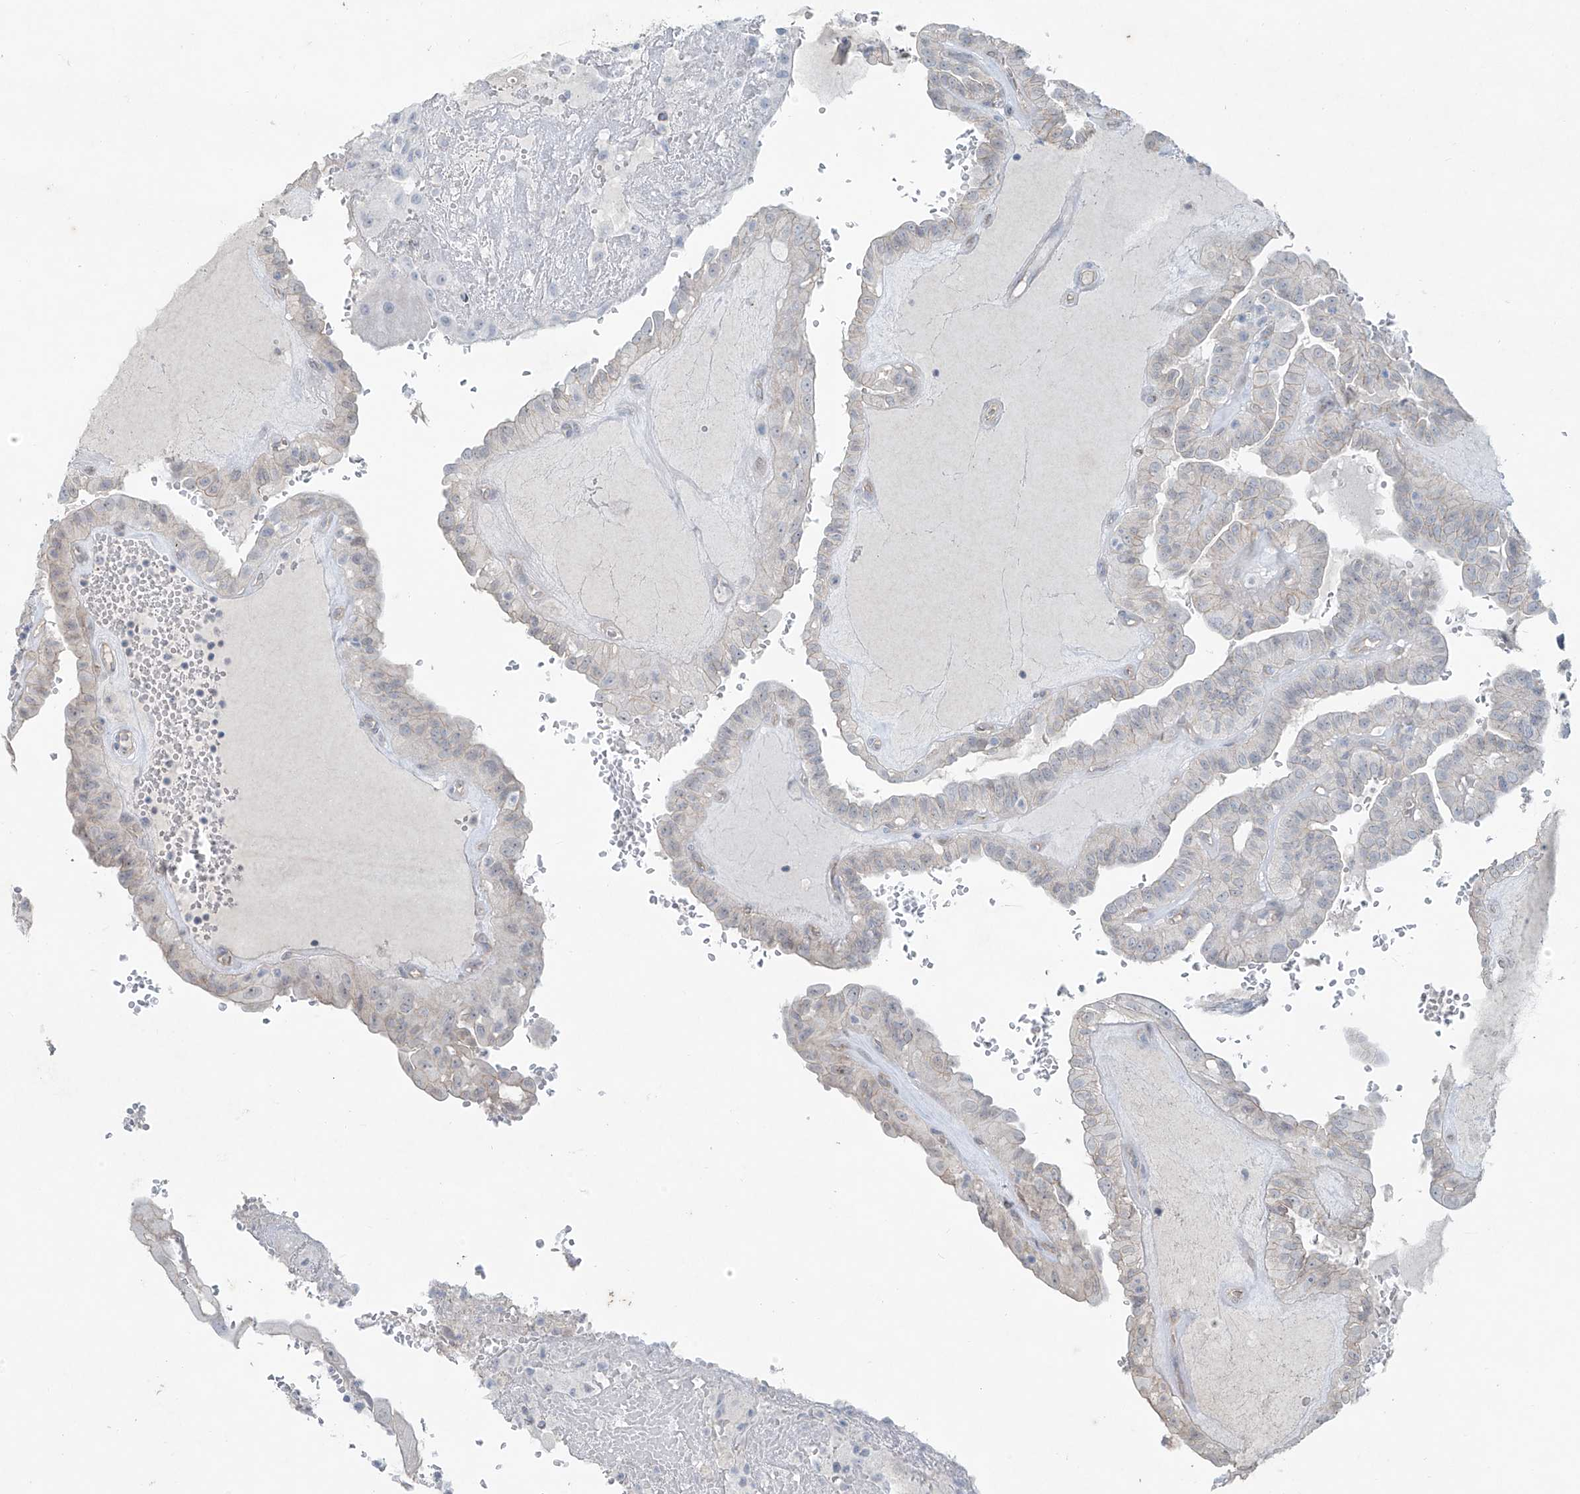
{"staining": {"intensity": "weak", "quantity": "25%-75%", "location": "cytoplasmic/membranous"}, "tissue": "thyroid cancer", "cell_type": "Tumor cells", "image_type": "cancer", "snomed": [{"axis": "morphology", "description": "Papillary adenocarcinoma, NOS"}, {"axis": "topography", "description": "Thyroid gland"}], "caption": "Protein staining demonstrates weak cytoplasmic/membranous expression in approximately 25%-75% of tumor cells in thyroid cancer (papillary adenocarcinoma).", "gene": "TUBE1", "patient": {"sex": "male", "age": 77}}